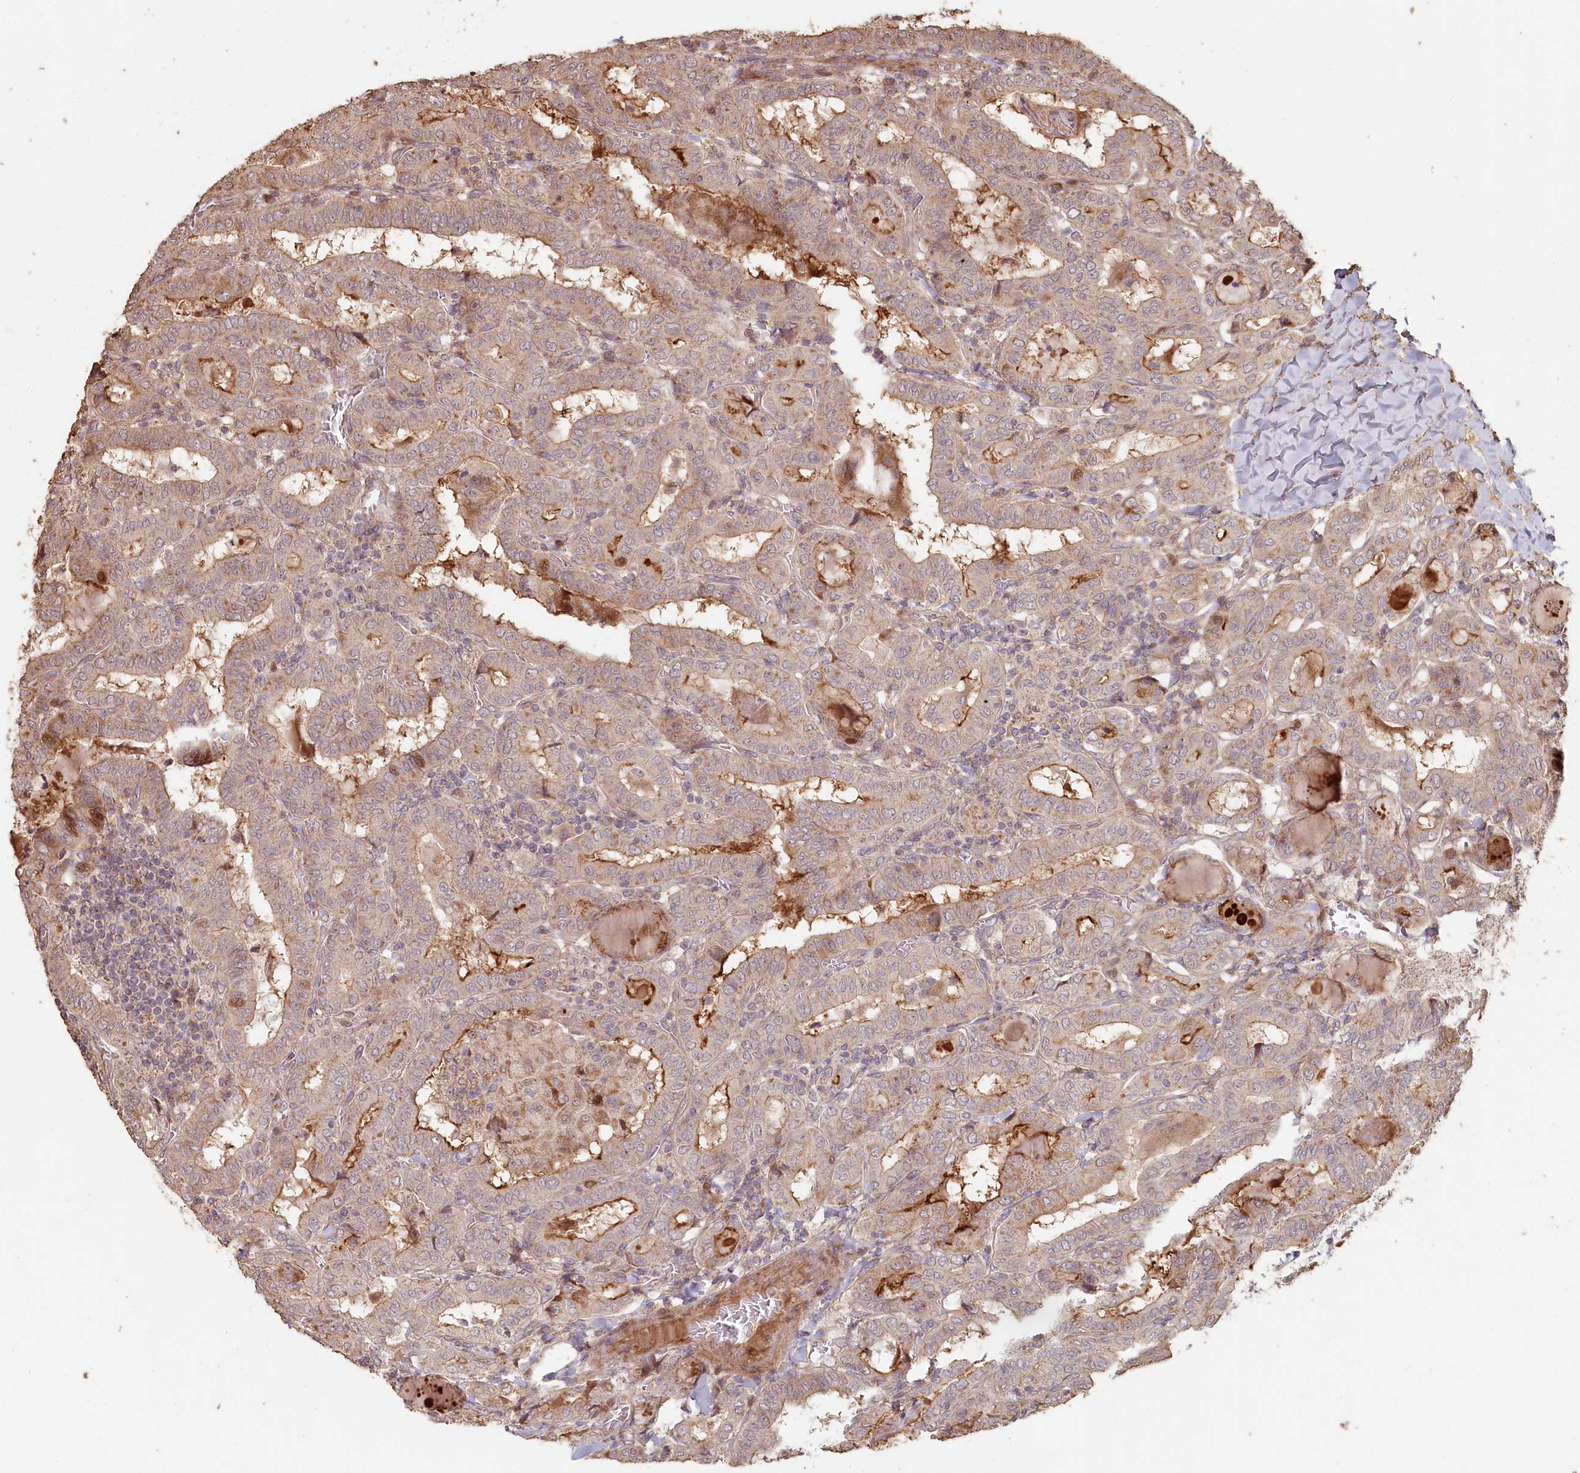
{"staining": {"intensity": "moderate", "quantity": "25%-75%", "location": "cytoplasmic/membranous"}, "tissue": "thyroid cancer", "cell_type": "Tumor cells", "image_type": "cancer", "snomed": [{"axis": "morphology", "description": "Papillary adenocarcinoma, NOS"}, {"axis": "topography", "description": "Thyroid gland"}], "caption": "Protein expression analysis of human thyroid cancer reveals moderate cytoplasmic/membranous positivity in about 25%-75% of tumor cells.", "gene": "HAL", "patient": {"sex": "female", "age": 72}}